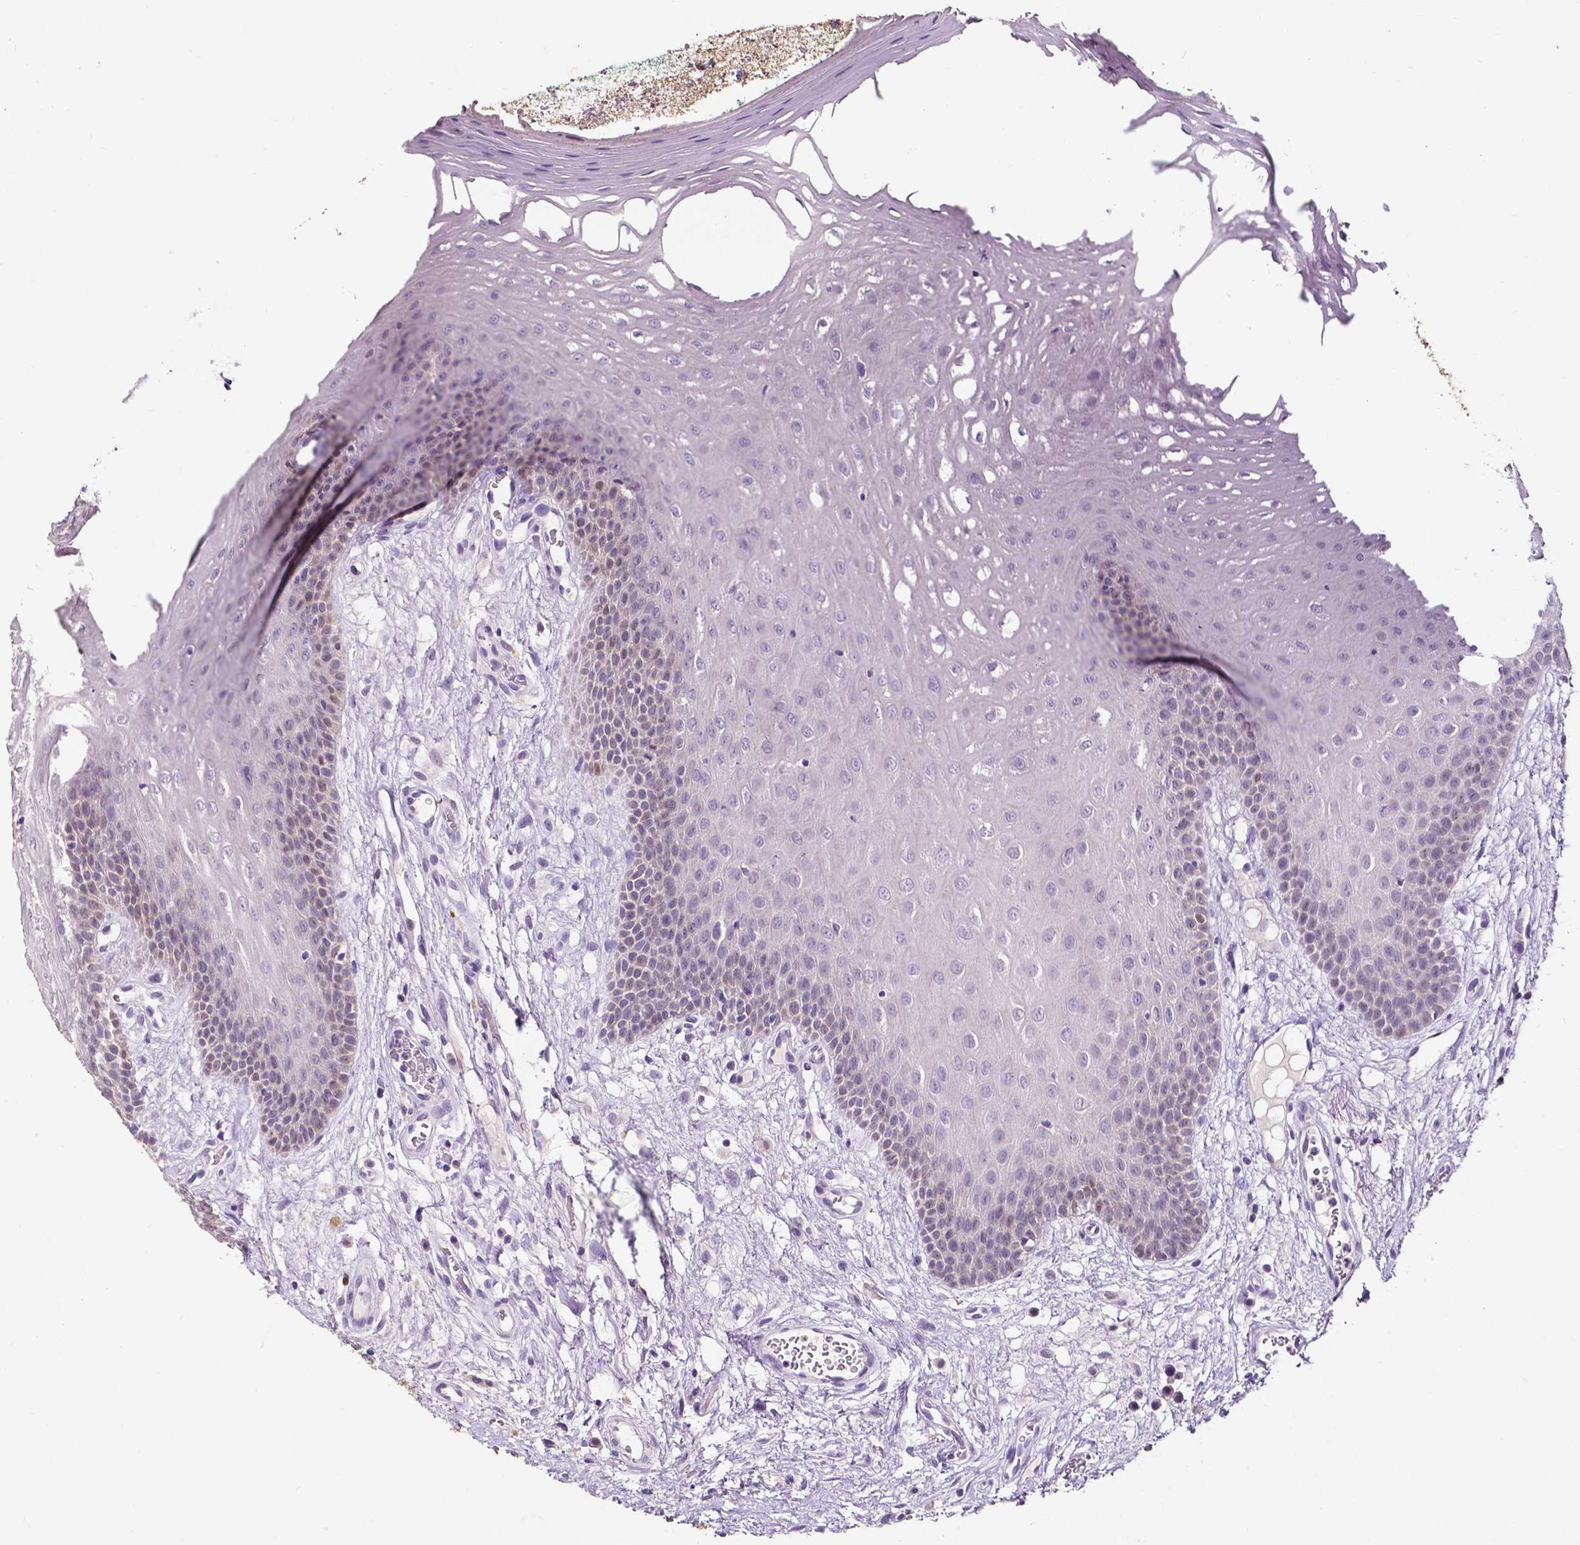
{"staining": {"intensity": "weak", "quantity": "<25%", "location": "cytoplasmic/membranous"}, "tissue": "oral mucosa", "cell_type": "Squamous epithelial cells", "image_type": "normal", "snomed": [{"axis": "morphology", "description": "Normal tissue, NOS"}, {"axis": "morphology", "description": "Squamous cell carcinoma, NOS"}, {"axis": "topography", "description": "Oral tissue"}, {"axis": "topography", "description": "Head-Neck"}], "caption": "Immunohistochemical staining of normal oral mucosa demonstrates no significant staining in squamous epithelial cells. (DAB immunohistochemistry, high magnification).", "gene": "PSAT1", "patient": {"sex": "male", "age": 78}}